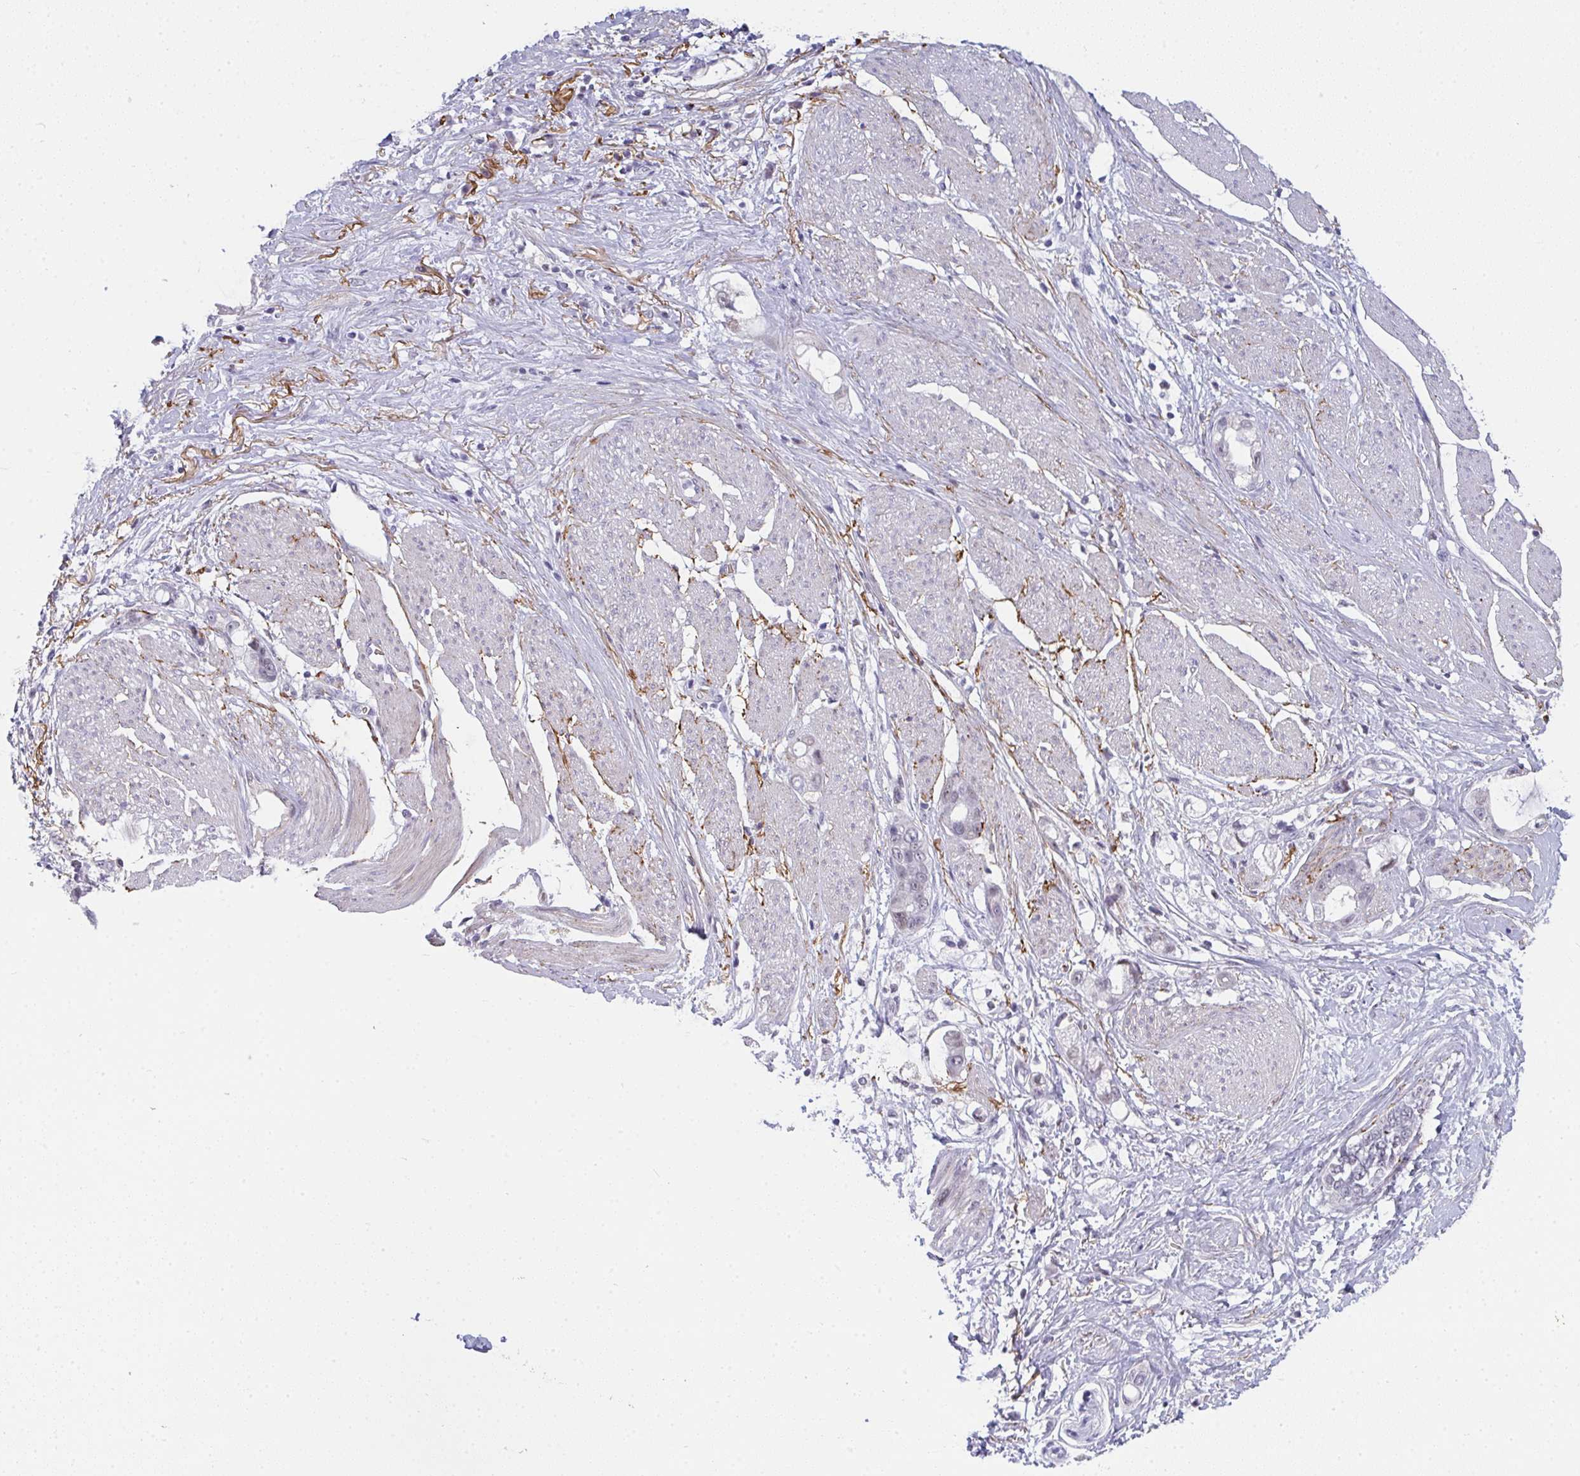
{"staining": {"intensity": "negative", "quantity": "none", "location": "none"}, "tissue": "stomach cancer", "cell_type": "Tumor cells", "image_type": "cancer", "snomed": [{"axis": "morphology", "description": "Adenocarcinoma, NOS"}, {"axis": "topography", "description": "Stomach"}], "caption": "Tumor cells are negative for brown protein staining in stomach cancer (adenocarcinoma).", "gene": "TNMD", "patient": {"sex": "male", "age": 55}}